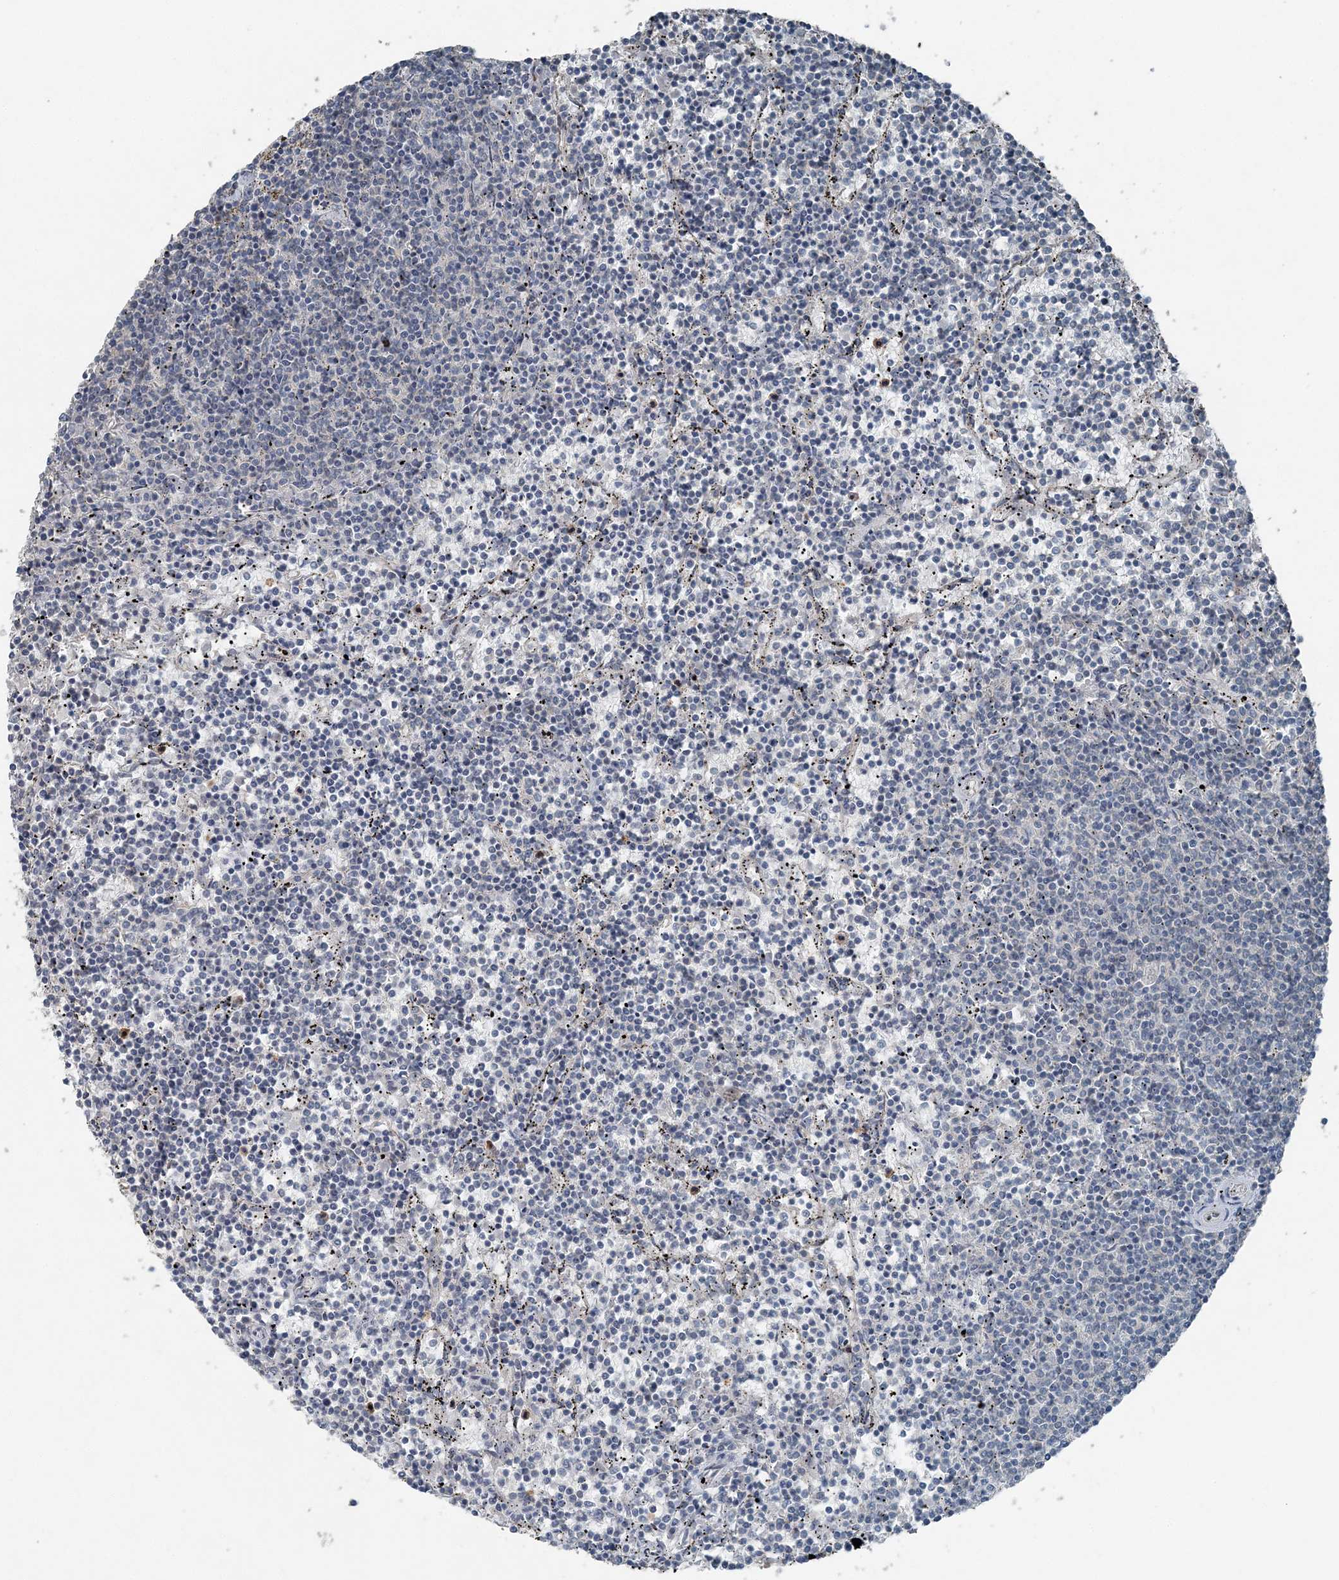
{"staining": {"intensity": "negative", "quantity": "none", "location": "none"}, "tissue": "lymphoma", "cell_type": "Tumor cells", "image_type": "cancer", "snomed": [{"axis": "morphology", "description": "Malignant lymphoma, non-Hodgkin's type, Low grade"}, {"axis": "topography", "description": "Spleen"}], "caption": "This is an immunohistochemistry photomicrograph of human malignant lymphoma, non-Hodgkin's type (low-grade). There is no expression in tumor cells.", "gene": "VSIG2", "patient": {"sex": "female", "age": 50}}